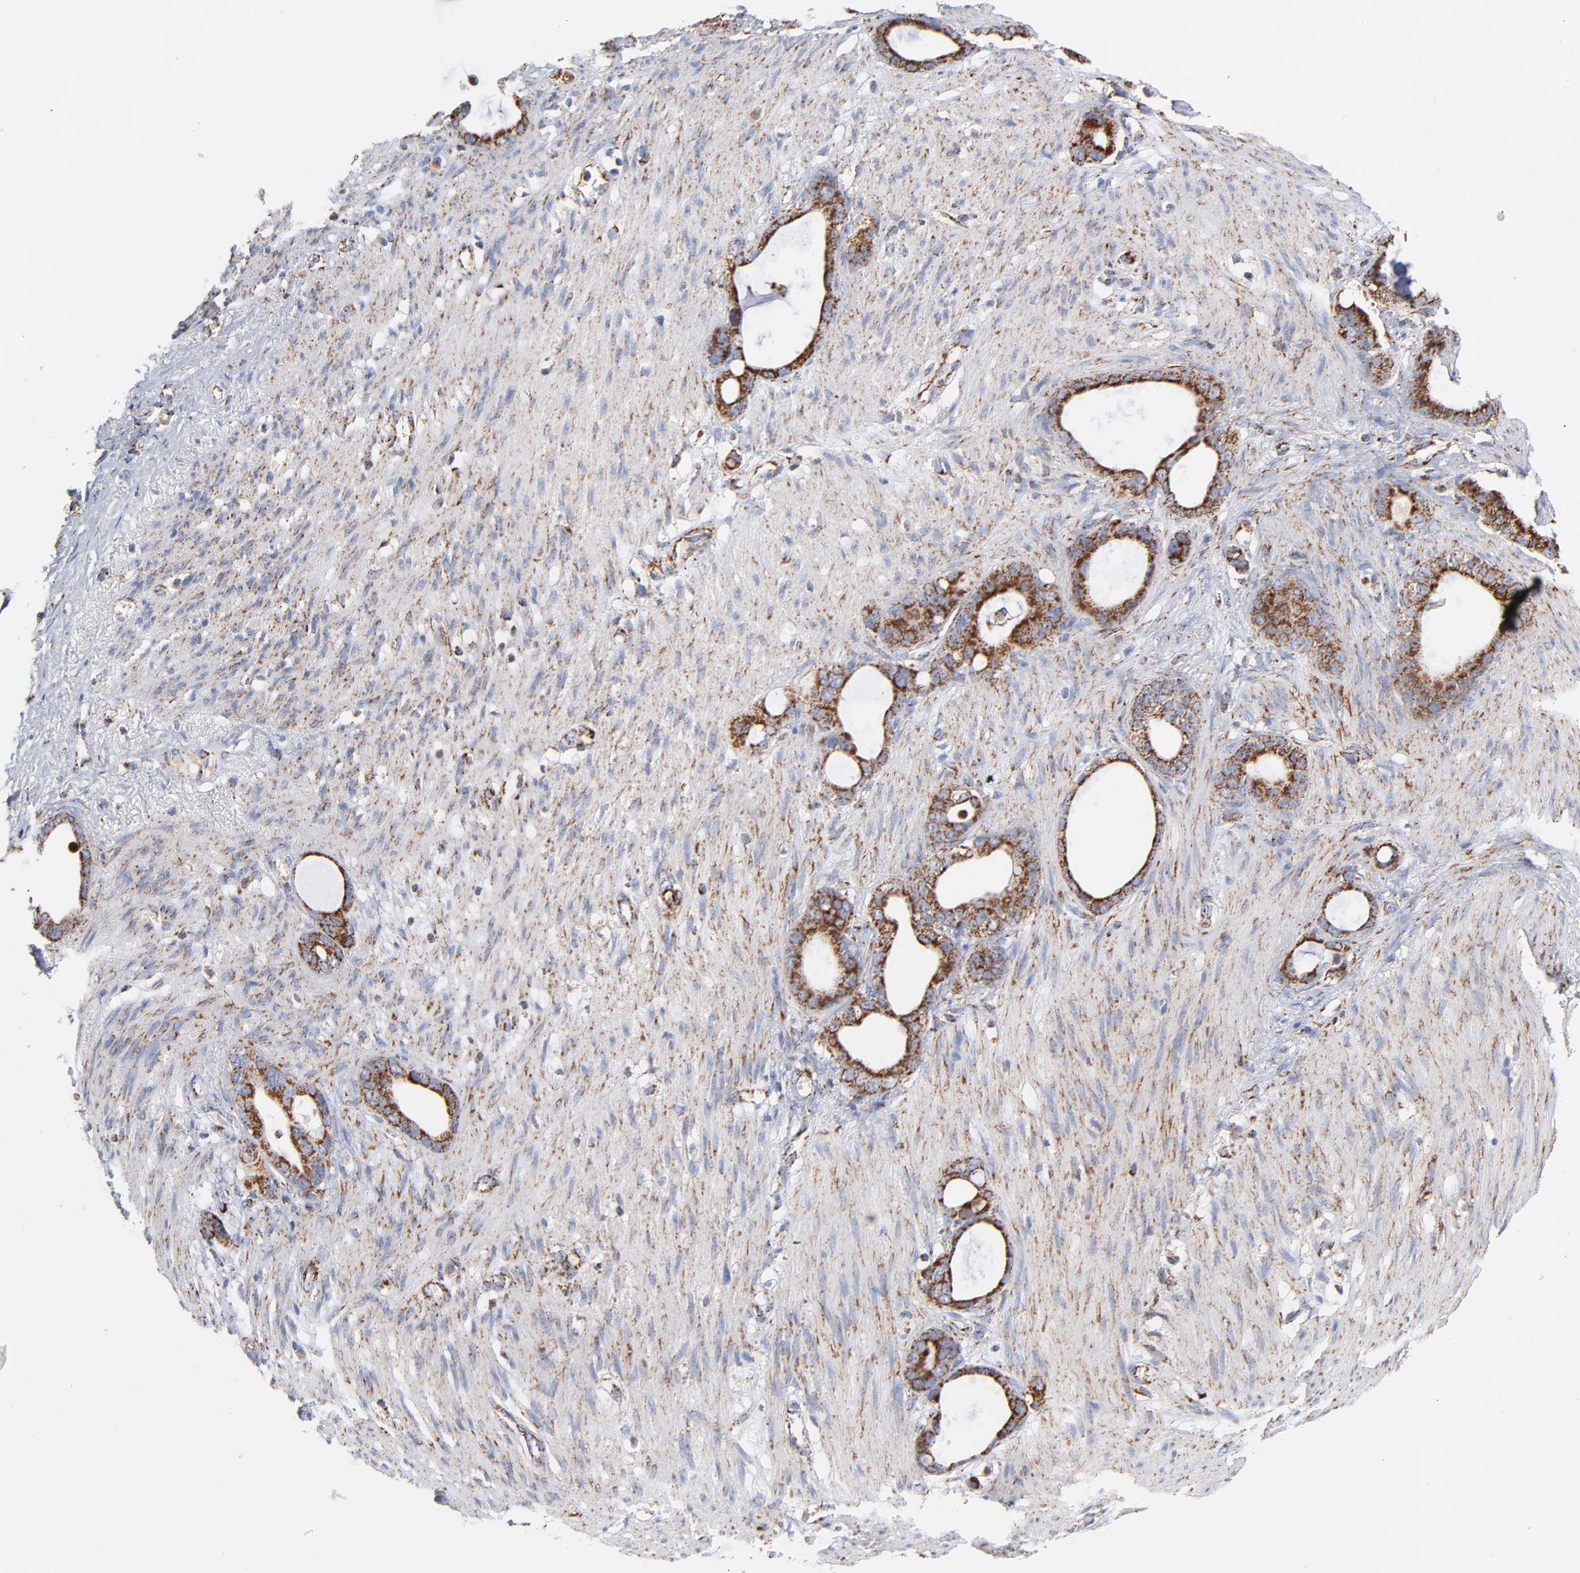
{"staining": {"intensity": "strong", "quantity": ">75%", "location": "cytoplasmic/membranous"}, "tissue": "stomach cancer", "cell_type": "Tumor cells", "image_type": "cancer", "snomed": [{"axis": "morphology", "description": "Adenocarcinoma, NOS"}, {"axis": "topography", "description": "Stomach"}], "caption": "High-power microscopy captured an IHC micrograph of stomach cancer, revealing strong cytoplasmic/membranous positivity in about >75% of tumor cells.", "gene": "DIABLO", "patient": {"sex": "female", "age": 75}}